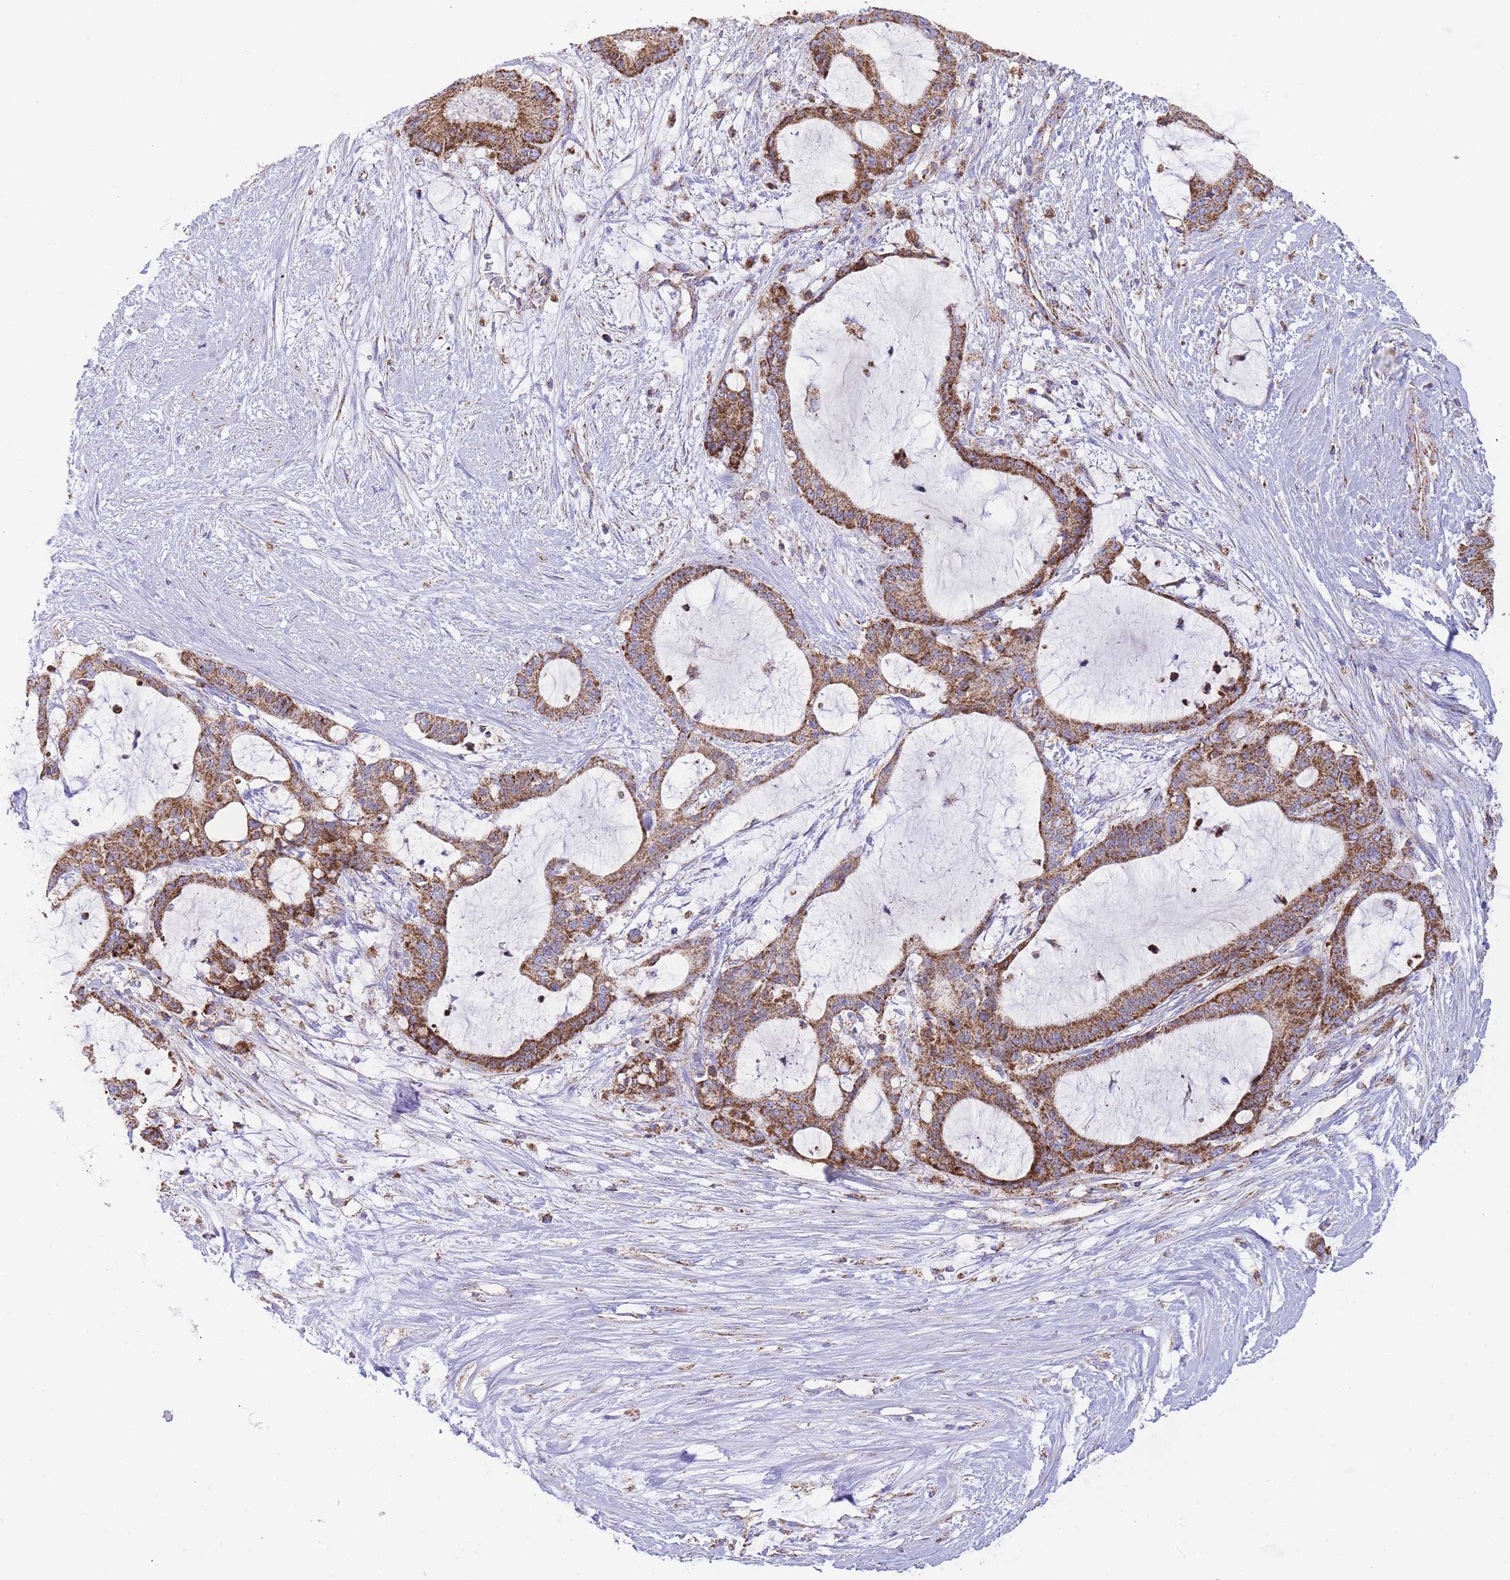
{"staining": {"intensity": "strong", "quantity": ">75%", "location": "cytoplasmic/membranous"}, "tissue": "liver cancer", "cell_type": "Tumor cells", "image_type": "cancer", "snomed": [{"axis": "morphology", "description": "Normal tissue, NOS"}, {"axis": "morphology", "description": "Cholangiocarcinoma"}, {"axis": "topography", "description": "Liver"}, {"axis": "topography", "description": "Peripheral nerve tissue"}], "caption": "About >75% of tumor cells in human liver cancer display strong cytoplasmic/membranous protein positivity as visualized by brown immunohistochemical staining.", "gene": "GSTM1", "patient": {"sex": "female", "age": 73}}